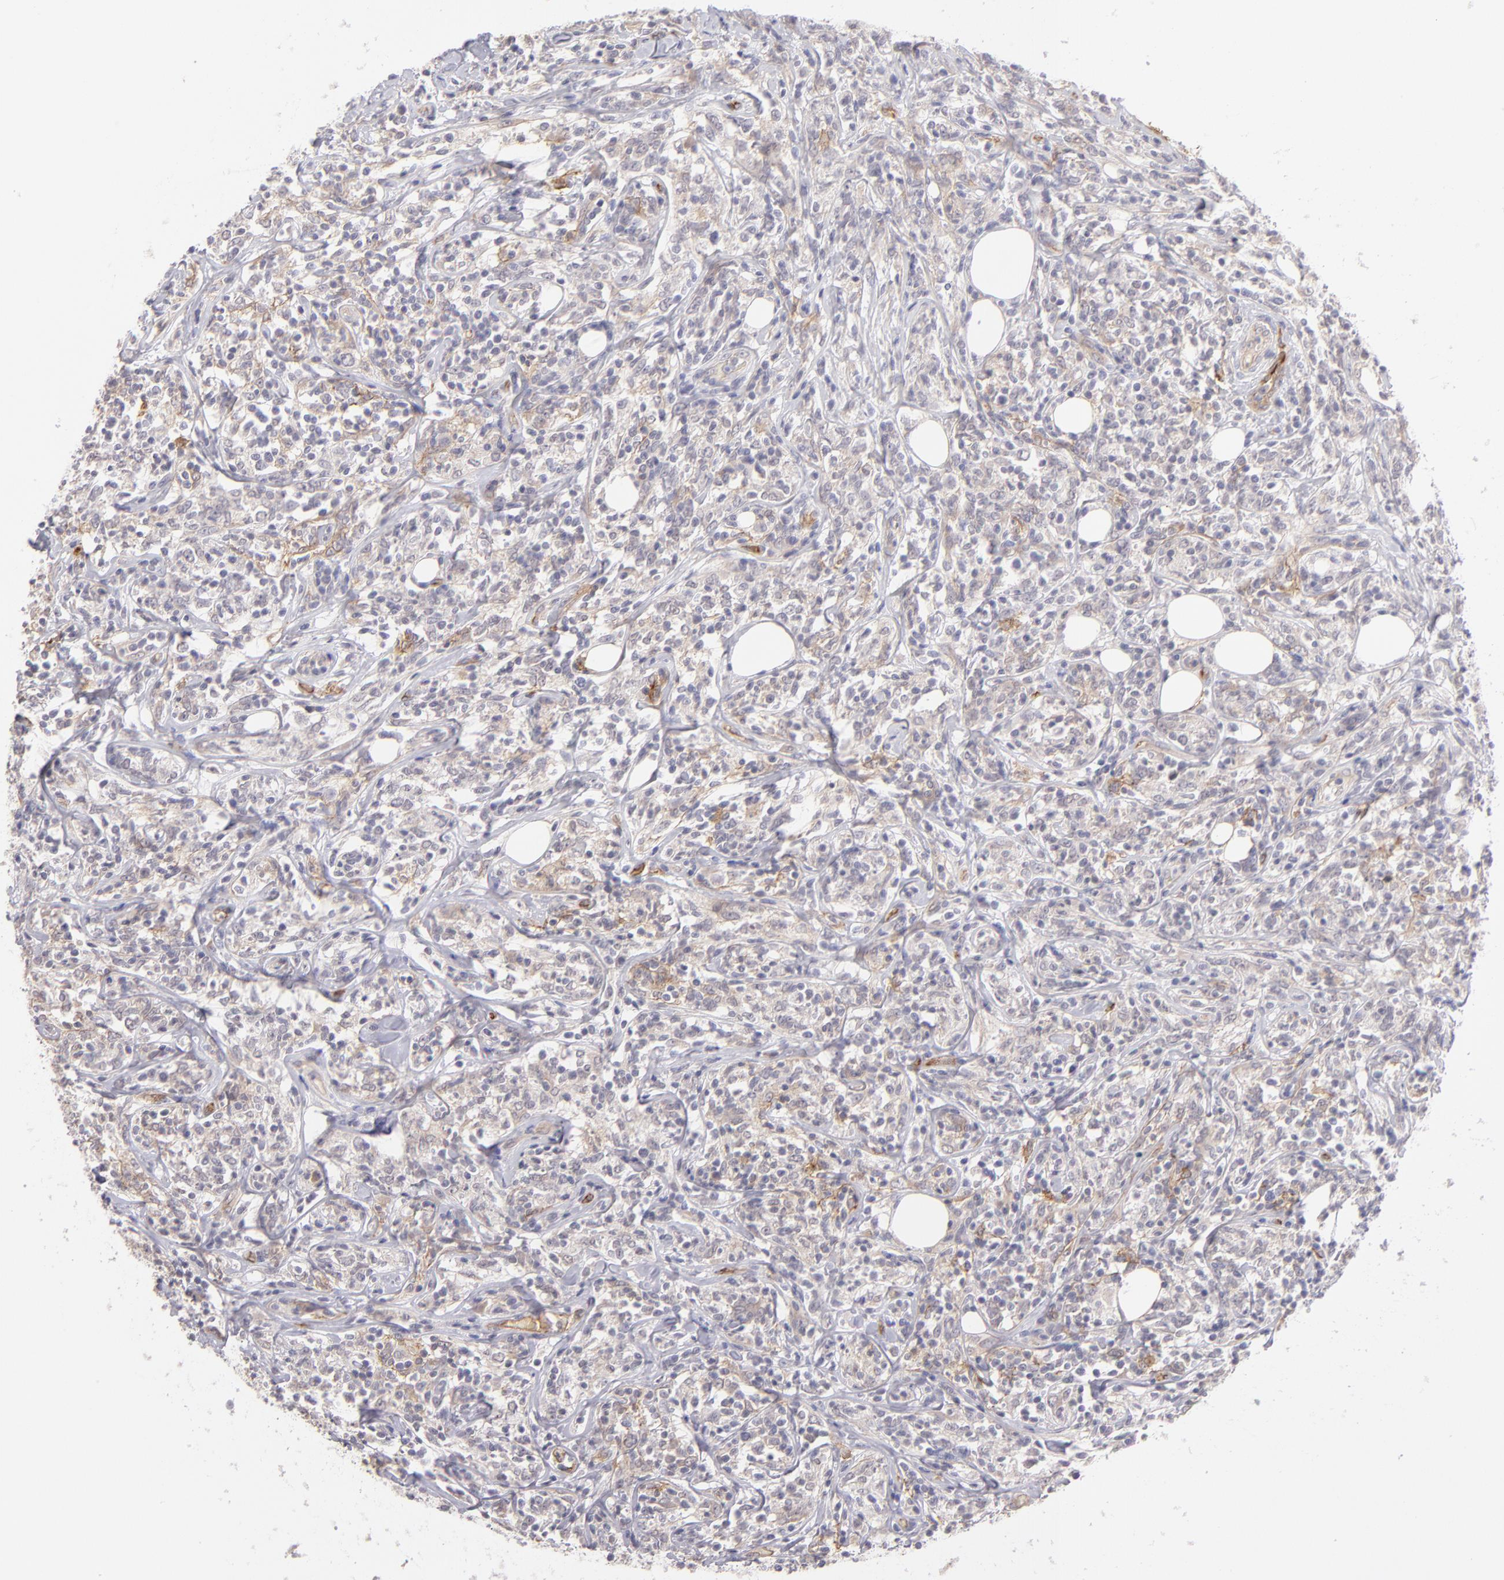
{"staining": {"intensity": "negative", "quantity": "none", "location": "none"}, "tissue": "lymphoma", "cell_type": "Tumor cells", "image_type": "cancer", "snomed": [{"axis": "morphology", "description": "Malignant lymphoma, non-Hodgkin's type, High grade"}, {"axis": "topography", "description": "Lymph node"}], "caption": "Tumor cells show no significant protein expression in high-grade malignant lymphoma, non-Hodgkin's type.", "gene": "THBD", "patient": {"sex": "female", "age": 84}}